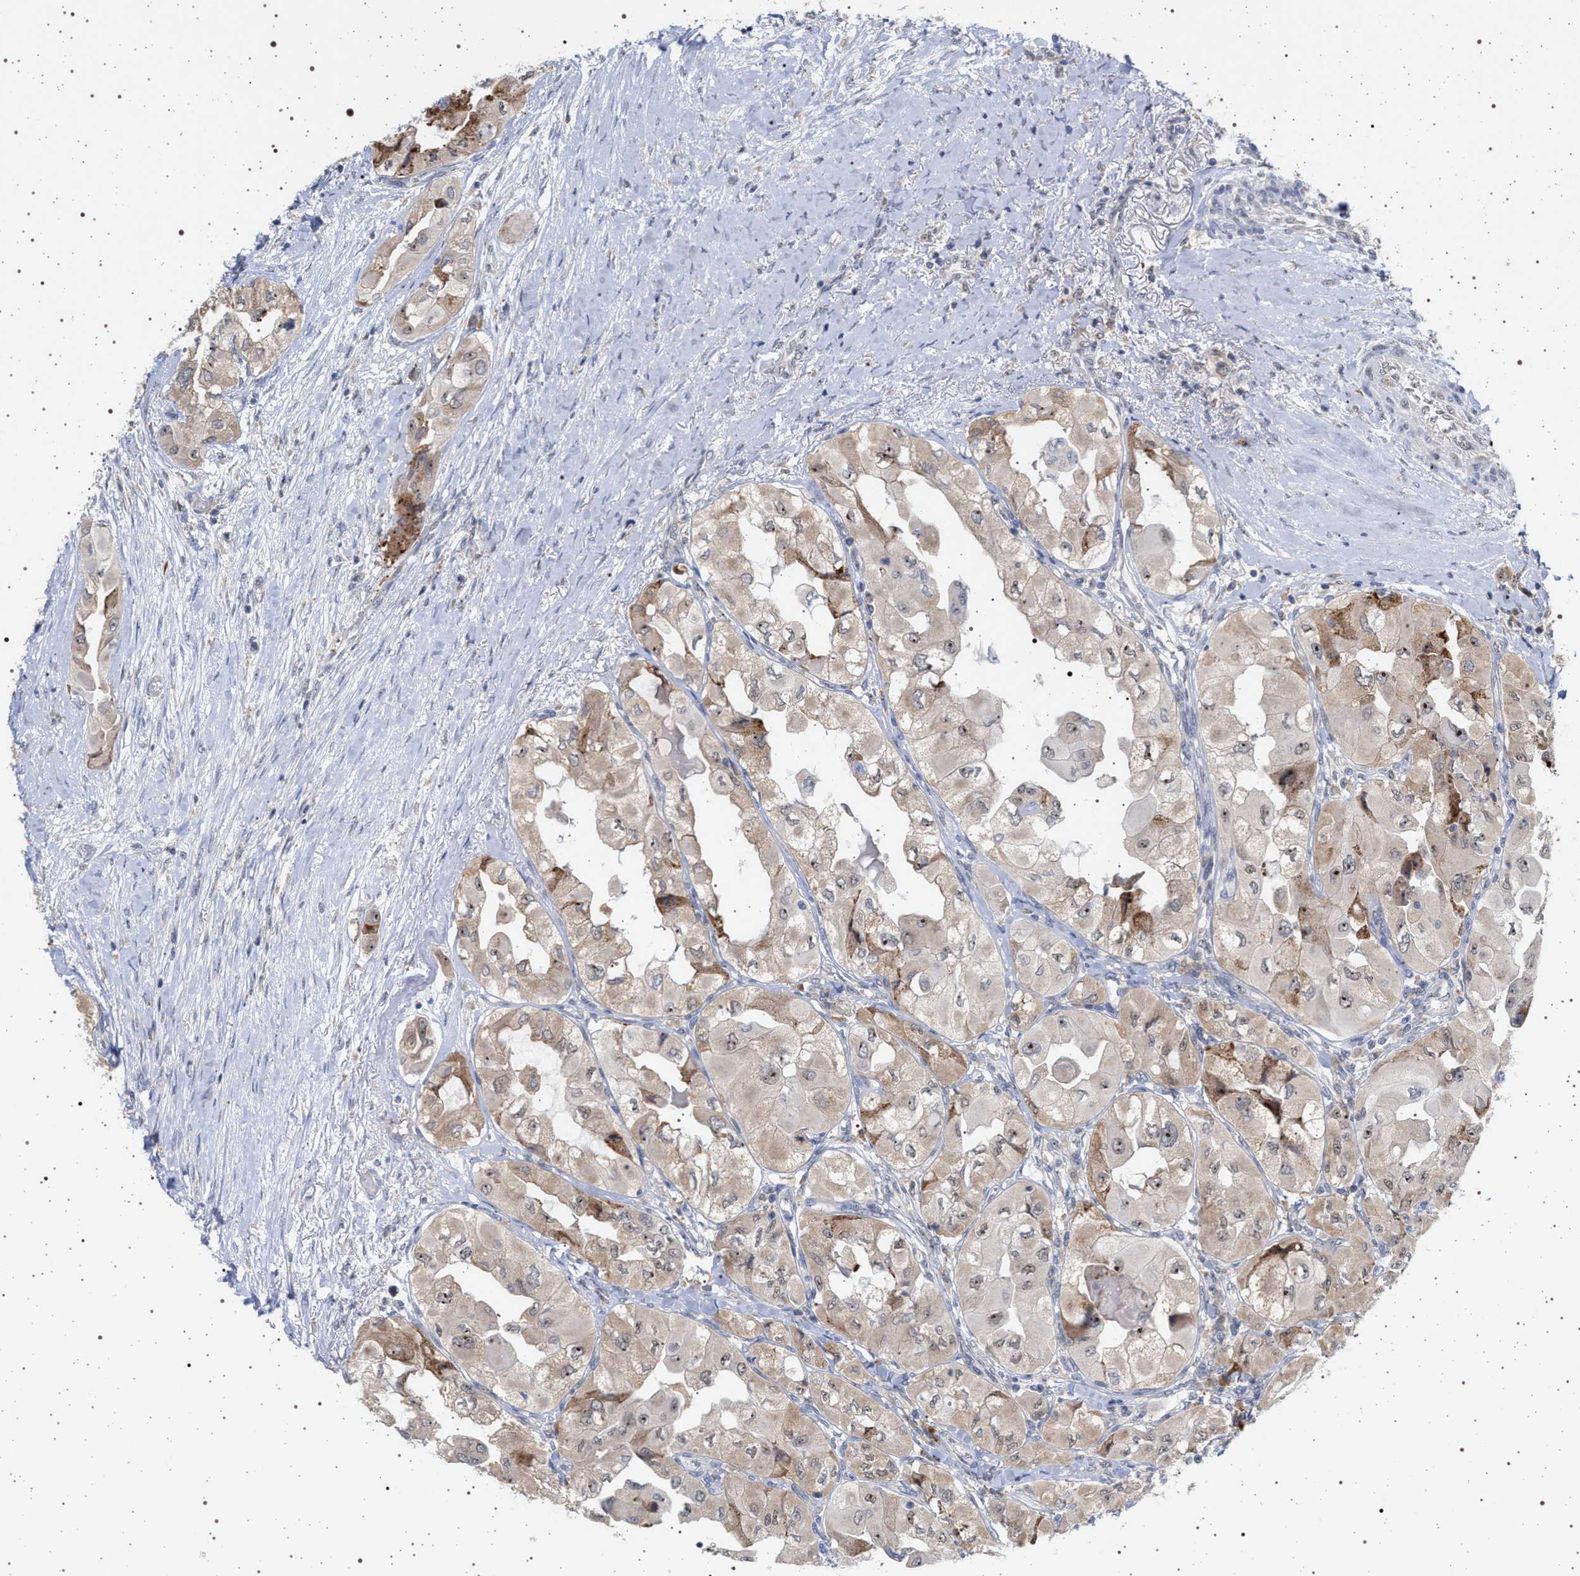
{"staining": {"intensity": "moderate", "quantity": "25%-75%", "location": "cytoplasmic/membranous,nuclear"}, "tissue": "thyroid cancer", "cell_type": "Tumor cells", "image_type": "cancer", "snomed": [{"axis": "morphology", "description": "Papillary adenocarcinoma, NOS"}, {"axis": "topography", "description": "Thyroid gland"}], "caption": "Protein positivity by immunohistochemistry exhibits moderate cytoplasmic/membranous and nuclear staining in about 25%-75% of tumor cells in thyroid papillary adenocarcinoma. The staining is performed using DAB (3,3'-diaminobenzidine) brown chromogen to label protein expression. The nuclei are counter-stained blue using hematoxylin.", "gene": "ELAC2", "patient": {"sex": "female", "age": 59}}